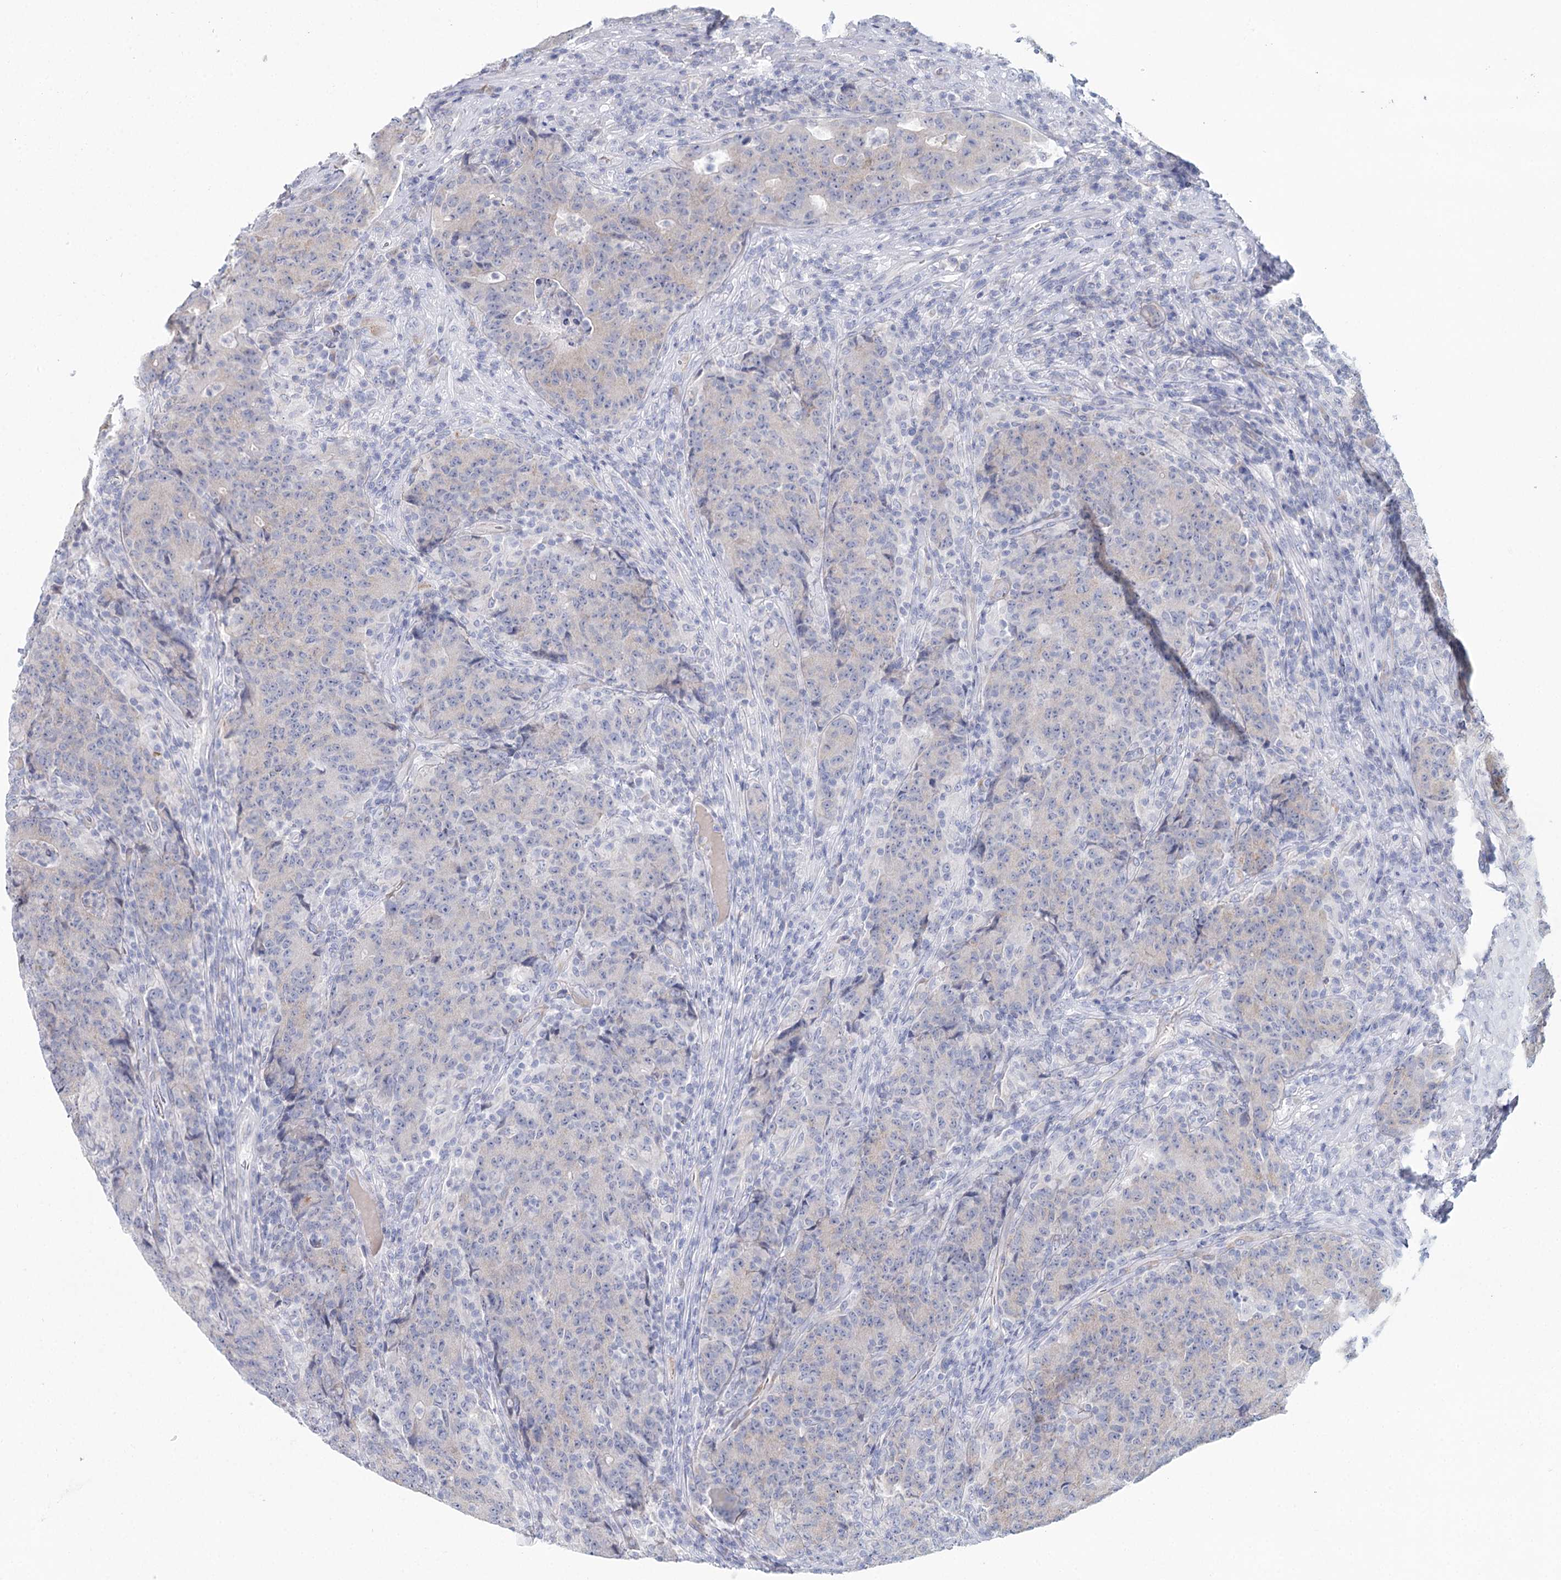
{"staining": {"intensity": "negative", "quantity": "none", "location": "none"}, "tissue": "colorectal cancer", "cell_type": "Tumor cells", "image_type": "cancer", "snomed": [{"axis": "morphology", "description": "Adenocarcinoma, NOS"}, {"axis": "topography", "description": "Colon"}], "caption": "This is a histopathology image of immunohistochemistry staining of colorectal cancer, which shows no positivity in tumor cells.", "gene": "ARHGAP44", "patient": {"sex": "female", "age": 75}}